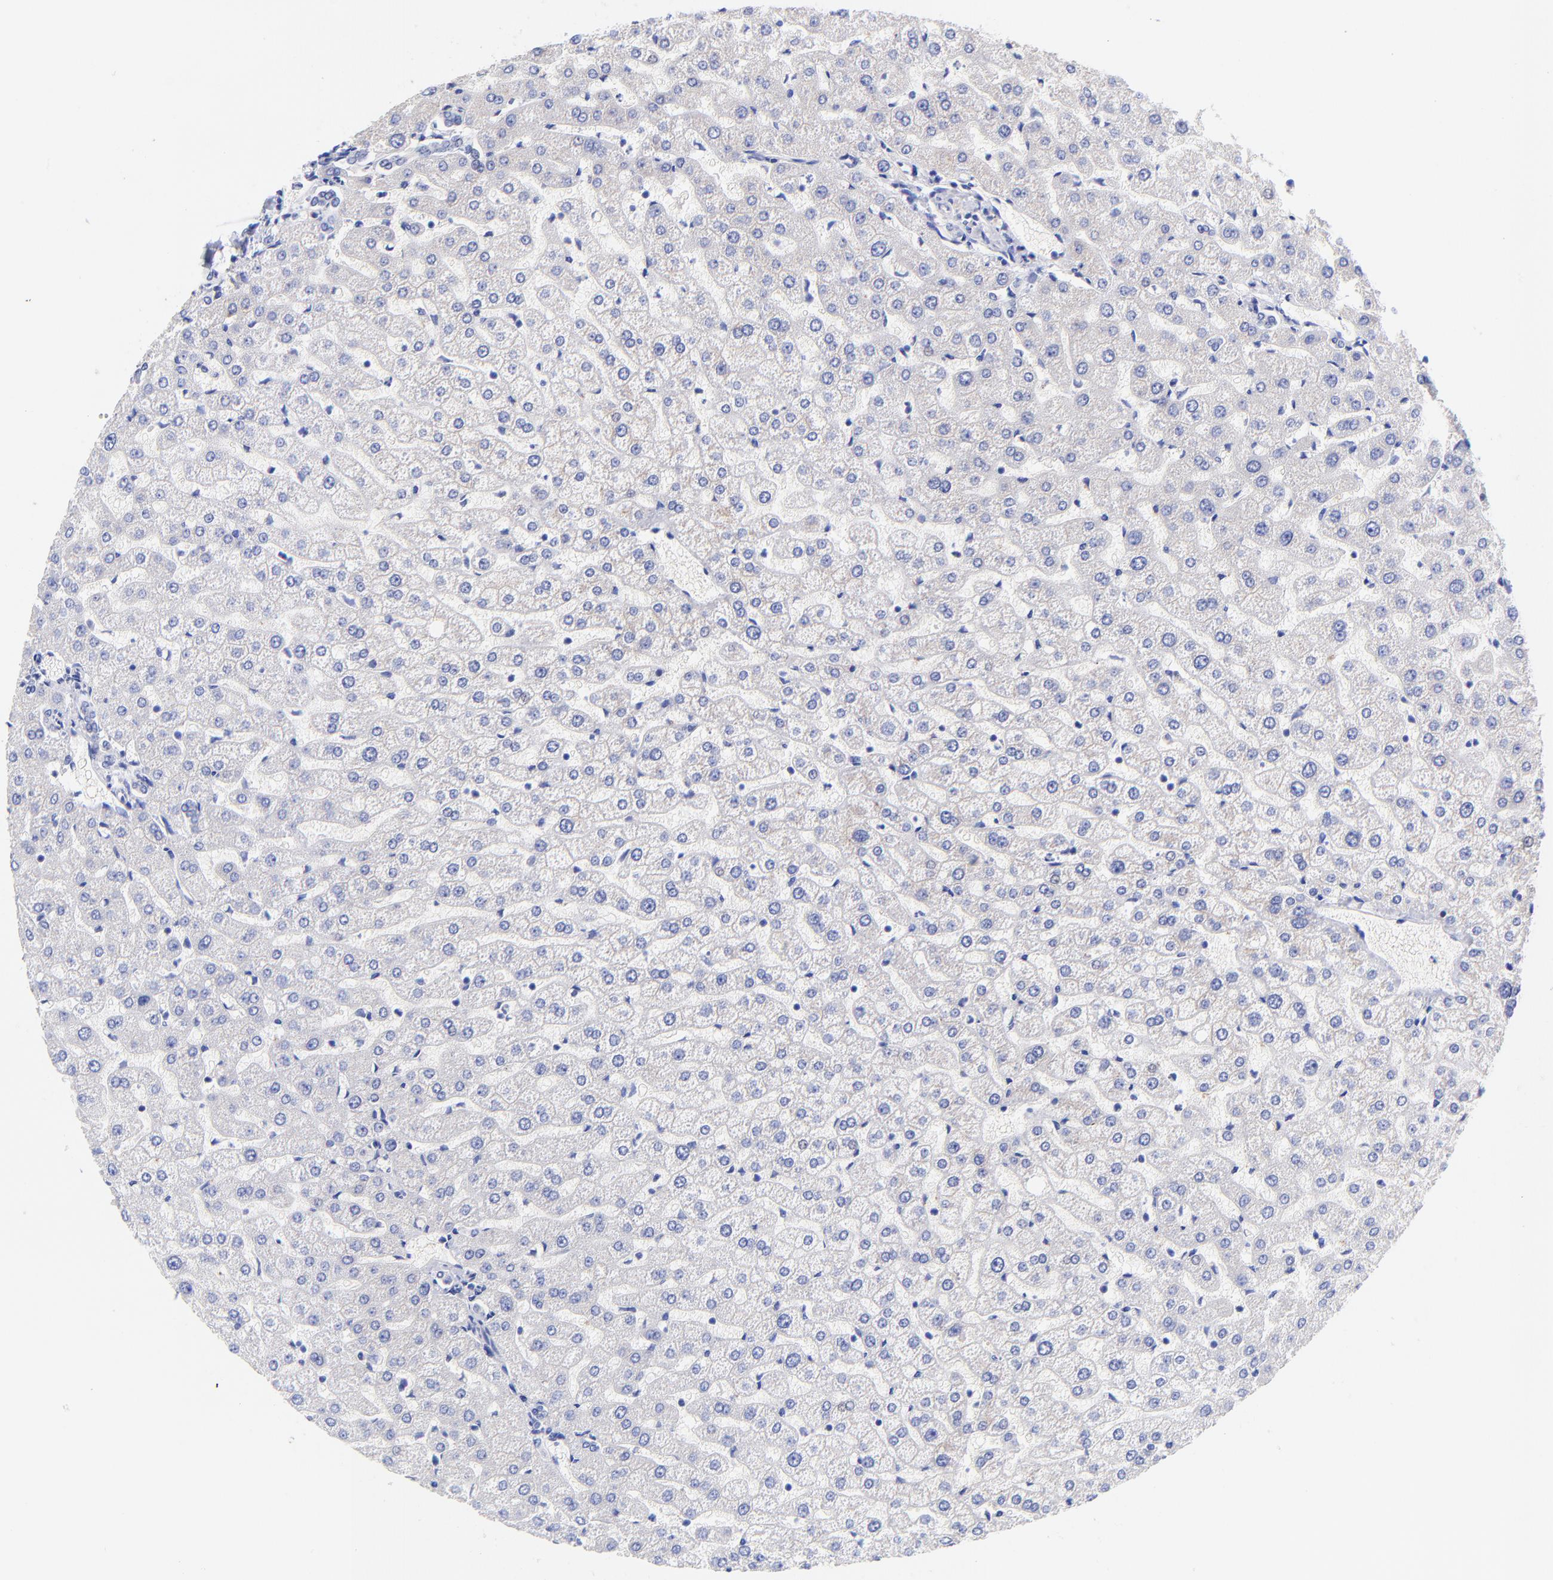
{"staining": {"intensity": "weak", "quantity": "25%-75%", "location": "cytoplasmic/membranous"}, "tissue": "liver", "cell_type": "Cholangiocytes", "image_type": "normal", "snomed": [{"axis": "morphology", "description": "Normal tissue, NOS"}, {"axis": "morphology", "description": "Fibrosis, NOS"}, {"axis": "topography", "description": "Liver"}], "caption": "Liver stained with DAB (3,3'-diaminobenzidine) IHC displays low levels of weak cytoplasmic/membranous positivity in approximately 25%-75% of cholangiocytes.", "gene": "GPHN", "patient": {"sex": "female", "age": 29}}